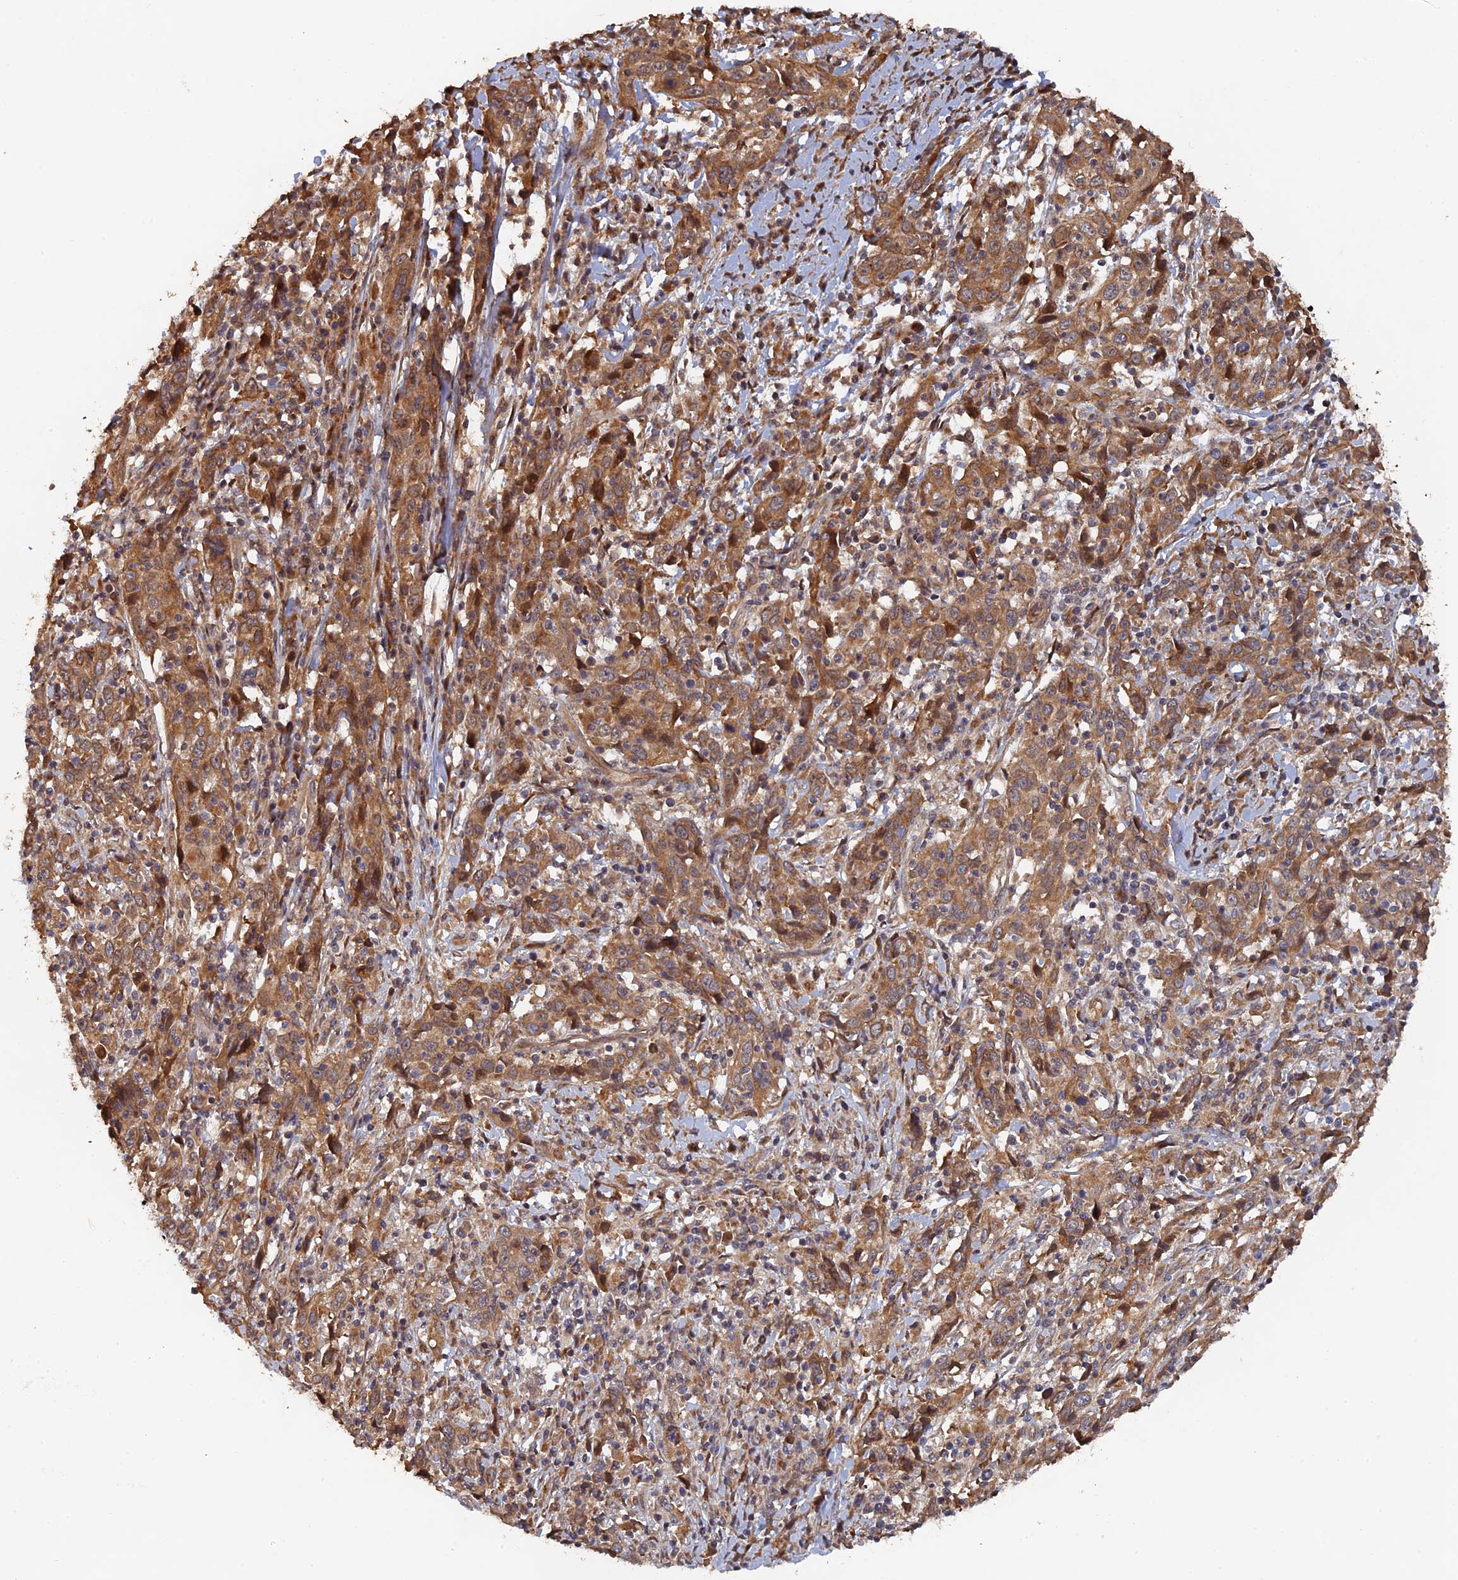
{"staining": {"intensity": "moderate", "quantity": ">75%", "location": "cytoplasmic/membranous"}, "tissue": "cervical cancer", "cell_type": "Tumor cells", "image_type": "cancer", "snomed": [{"axis": "morphology", "description": "Squamous cell carcinoma, NOS"}, {"axis": "topography", "description": "Cervix"}], "caption": "IHC of human cervical cancer shows medium levels of moderate cytoplasmic/membranous expression in approximately >75% of tumor cells.", "gene": "VPS37C", "patient": {"sex": "female", "age": 46}}